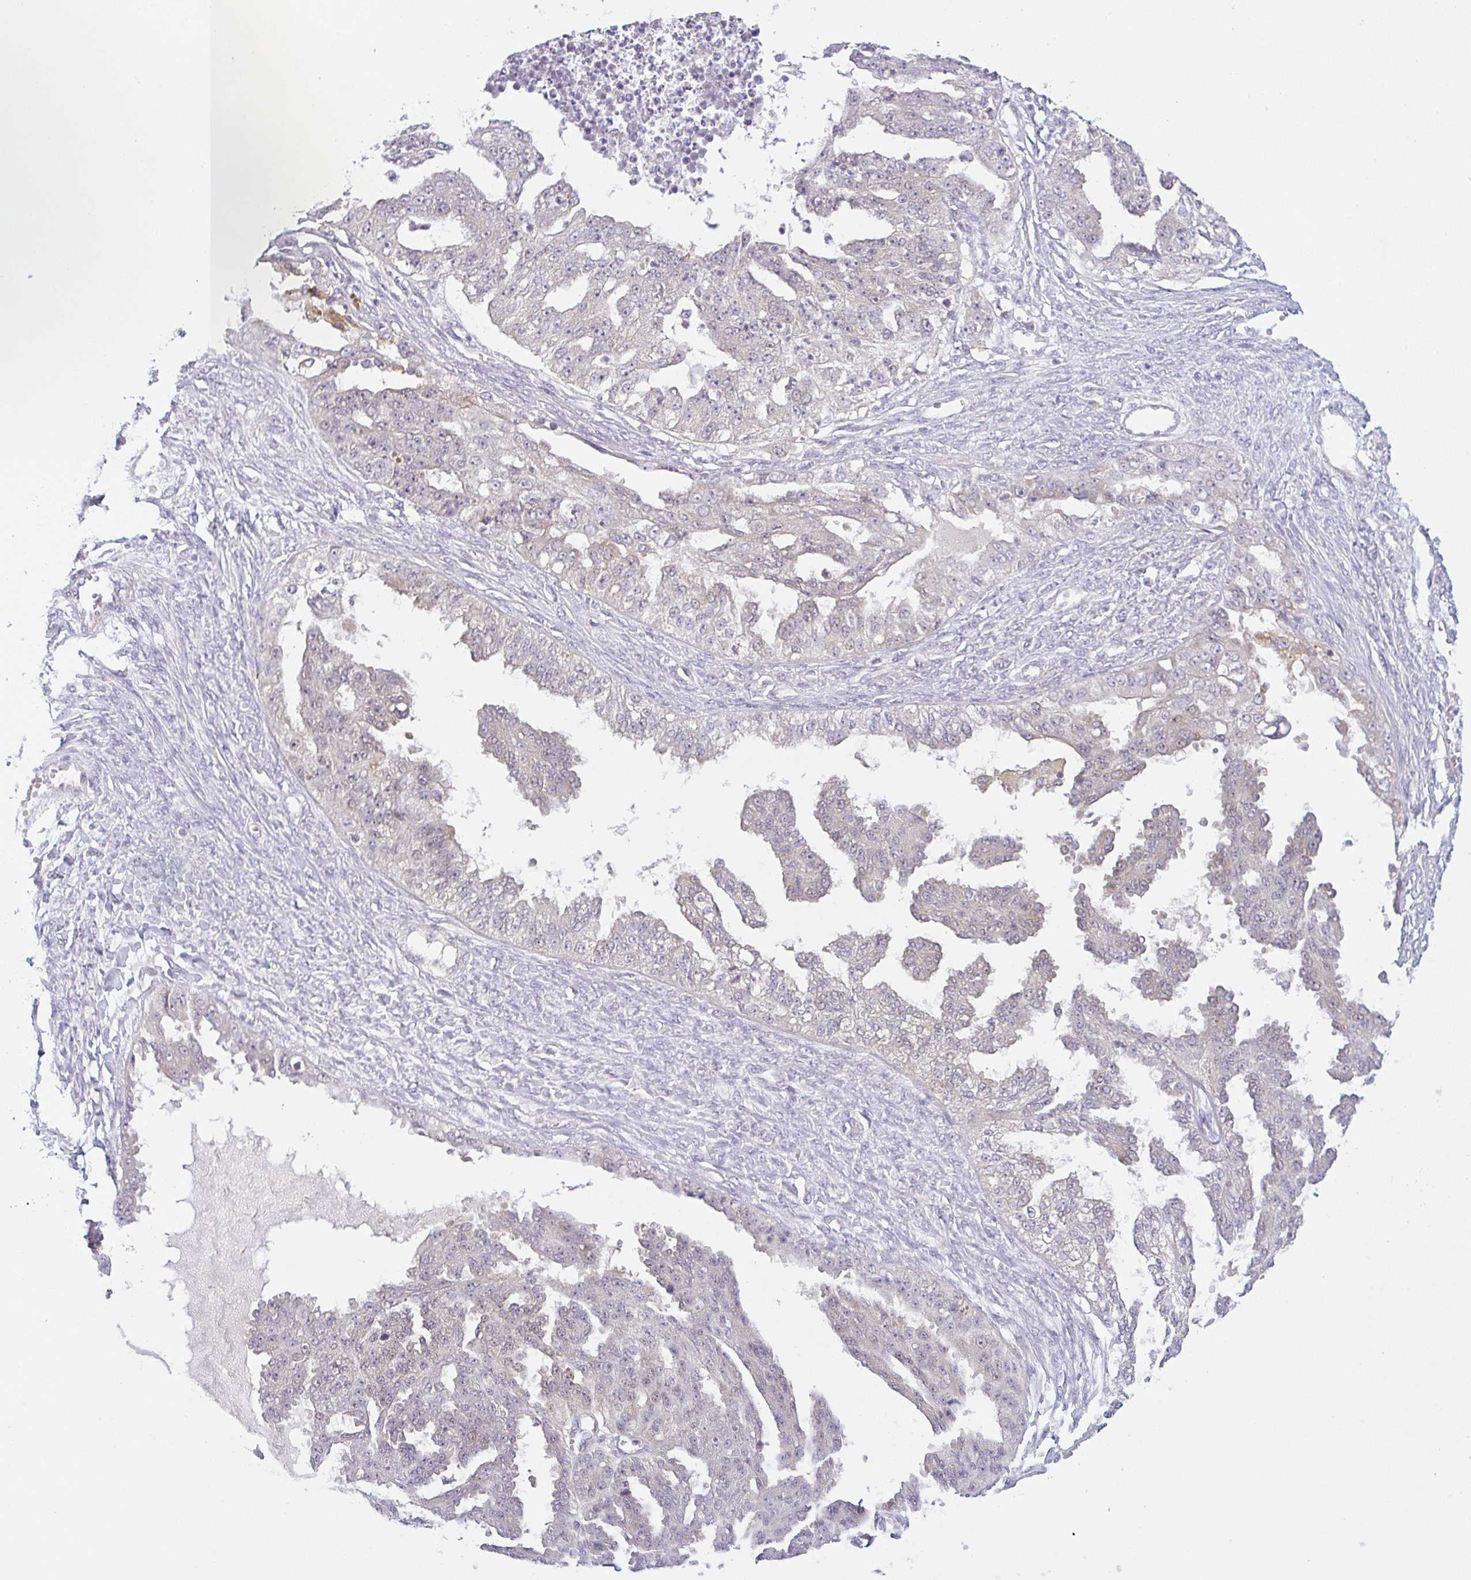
{"staining": {"intensity": "negative", "quantity": "none", "location": "none"}, "tissue": "ovarian cancer", "cell_type": "Tumor cells", "image_type": "cancer", "snomed": [{"axis": "morphology", "description": "Cystadenocarcinoma, serous, NOS"}, {"axis": "topography", "description": "Ovary"}], "caption": "The micrograph demonstrates no significant staining in tumor cells of ovarian cancer (serous cystadenocarcinoma).", "gene": "CSE1L", "patient": {"sex": "female", "age": 58}}